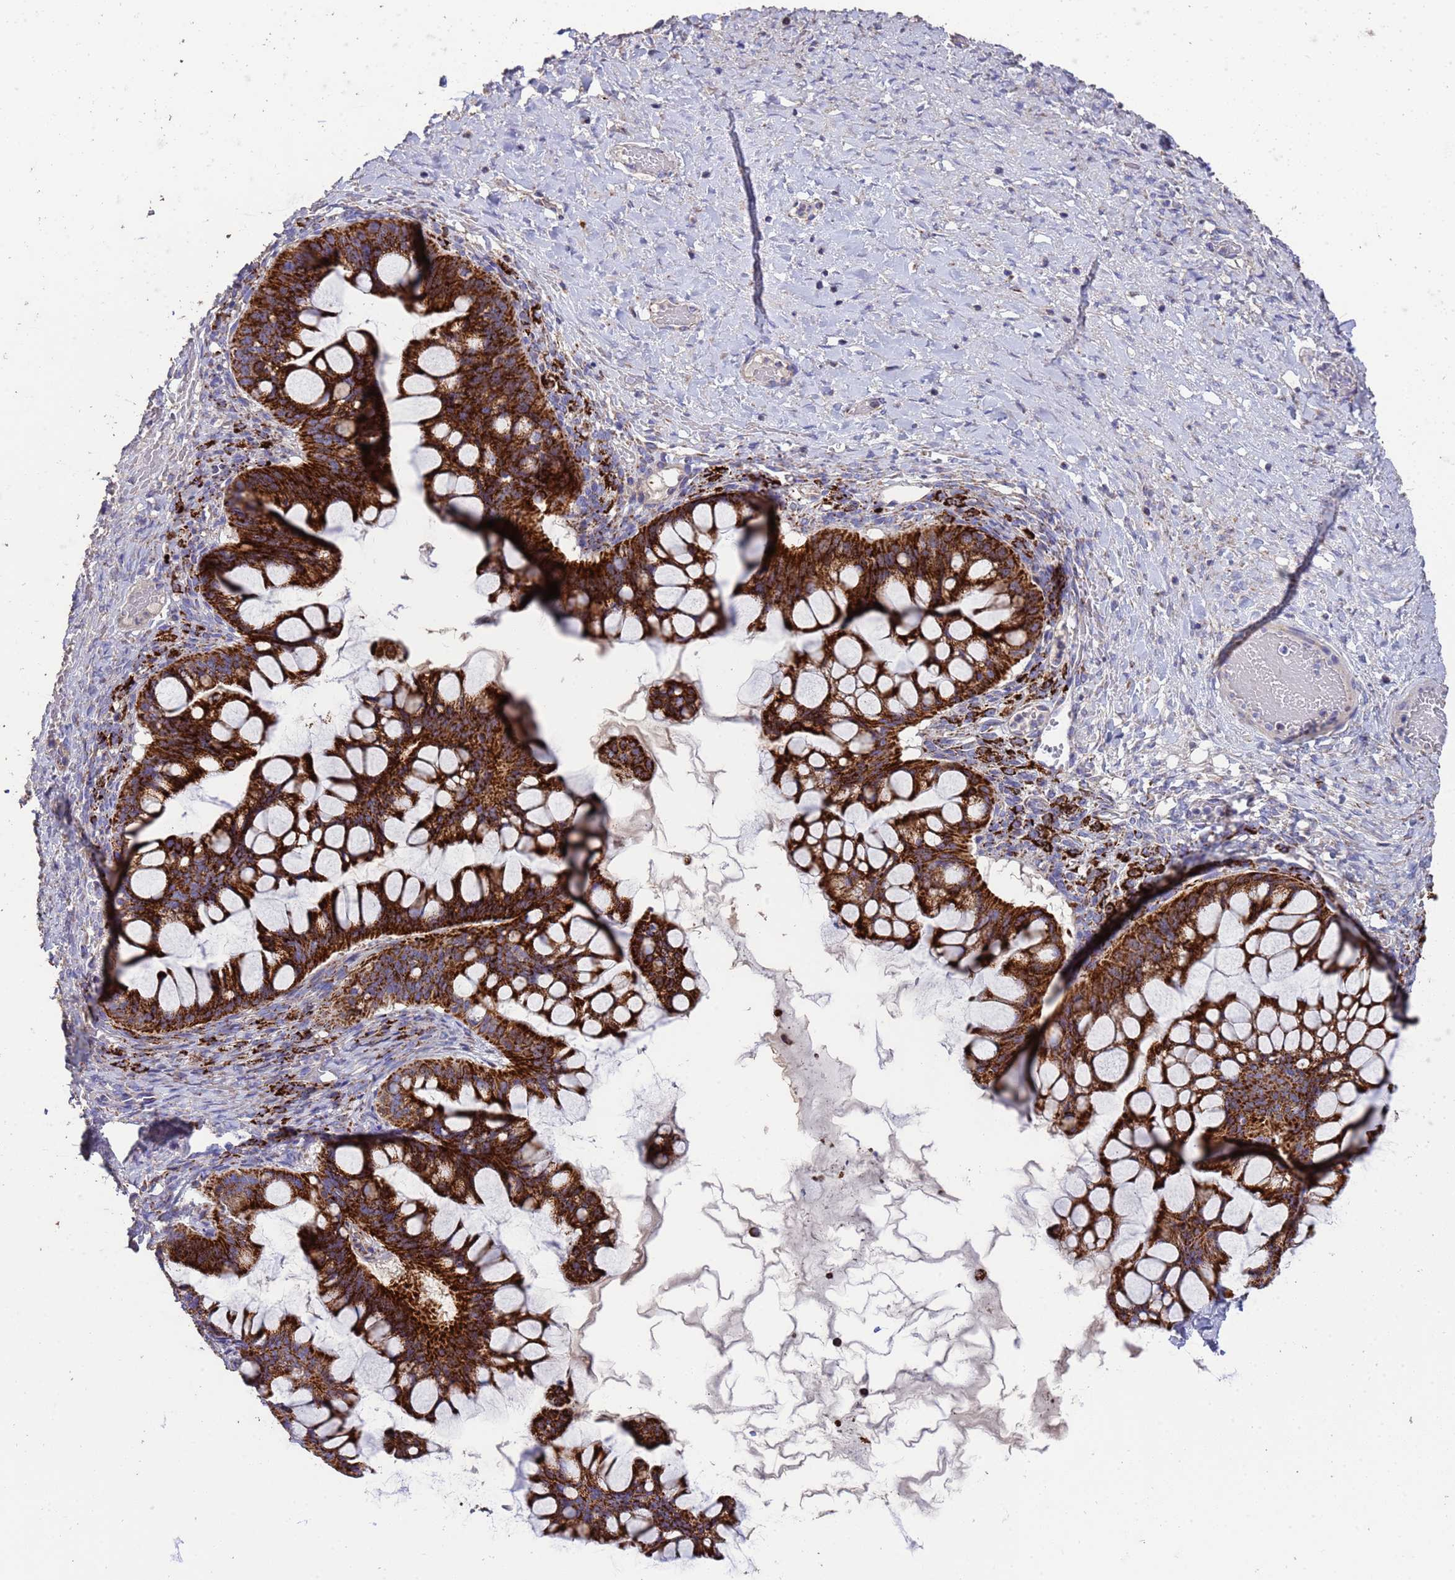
{"staining": {"intensity": "strong", "quantity": ">75%", "location": "cytoplasmic/membranous"}, "tissue": "ovarian cancer", "cell_type": "Tumor cells", "image_type": "cancer", "snomed": [{"axis": "morphology", "description": "Cystadenocarcinoma, mucinous, NOS"}, {"axis": "topography", "description": "Ovary"}], "caption": "This is an image of immunohistochemistry staining of ovarian cancer (mucinous cystadenocarcinoma), which shows strong positivity in the cytoplasmic/membranous of tumor cells.", "gene": "ZNFX1", "patient": {"sex": "female", "age": 73}}